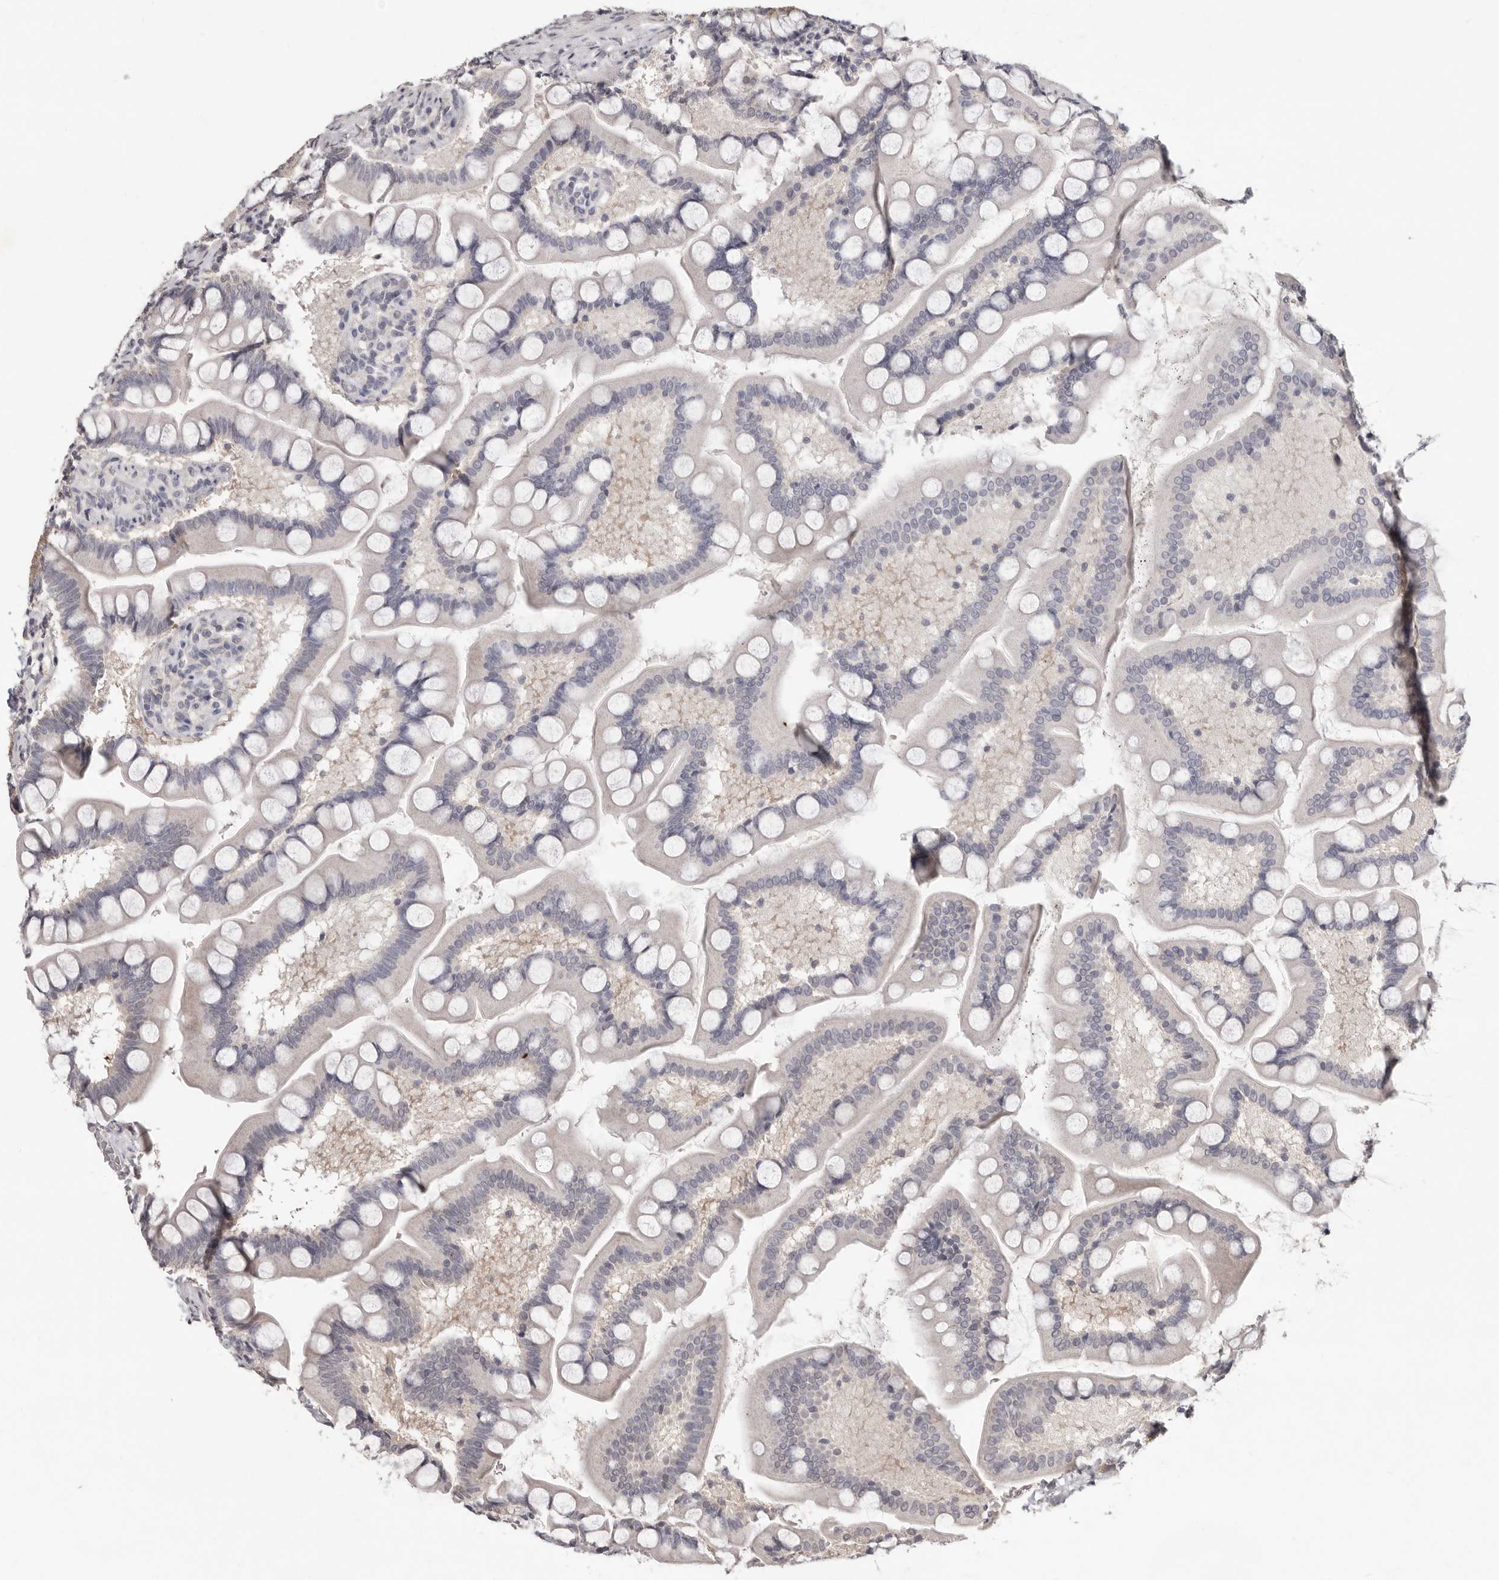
{"staining": {"intensity": "weak", "quantity": "<25%", "location": "cytoplasmic/membranous"}, "tissue": "small intestine", "cell_type": "Glandular cells", "image_type": "normal", "snomed": [{"axis": "morphology", "description": "Normal tissue, NOS"}, {"axis": "topography", "description": "Small intestine"}], "caption": "An IHC photomicrograph of unremarkable small intestine is shown. There is no staining in glandular cells of small intestine. (DAB (3,3'-diaminobenzidine) immunohistochemistry, high magnification).", "gene": "LINGO2", "patient": {"sex": "male", "age": 41}}